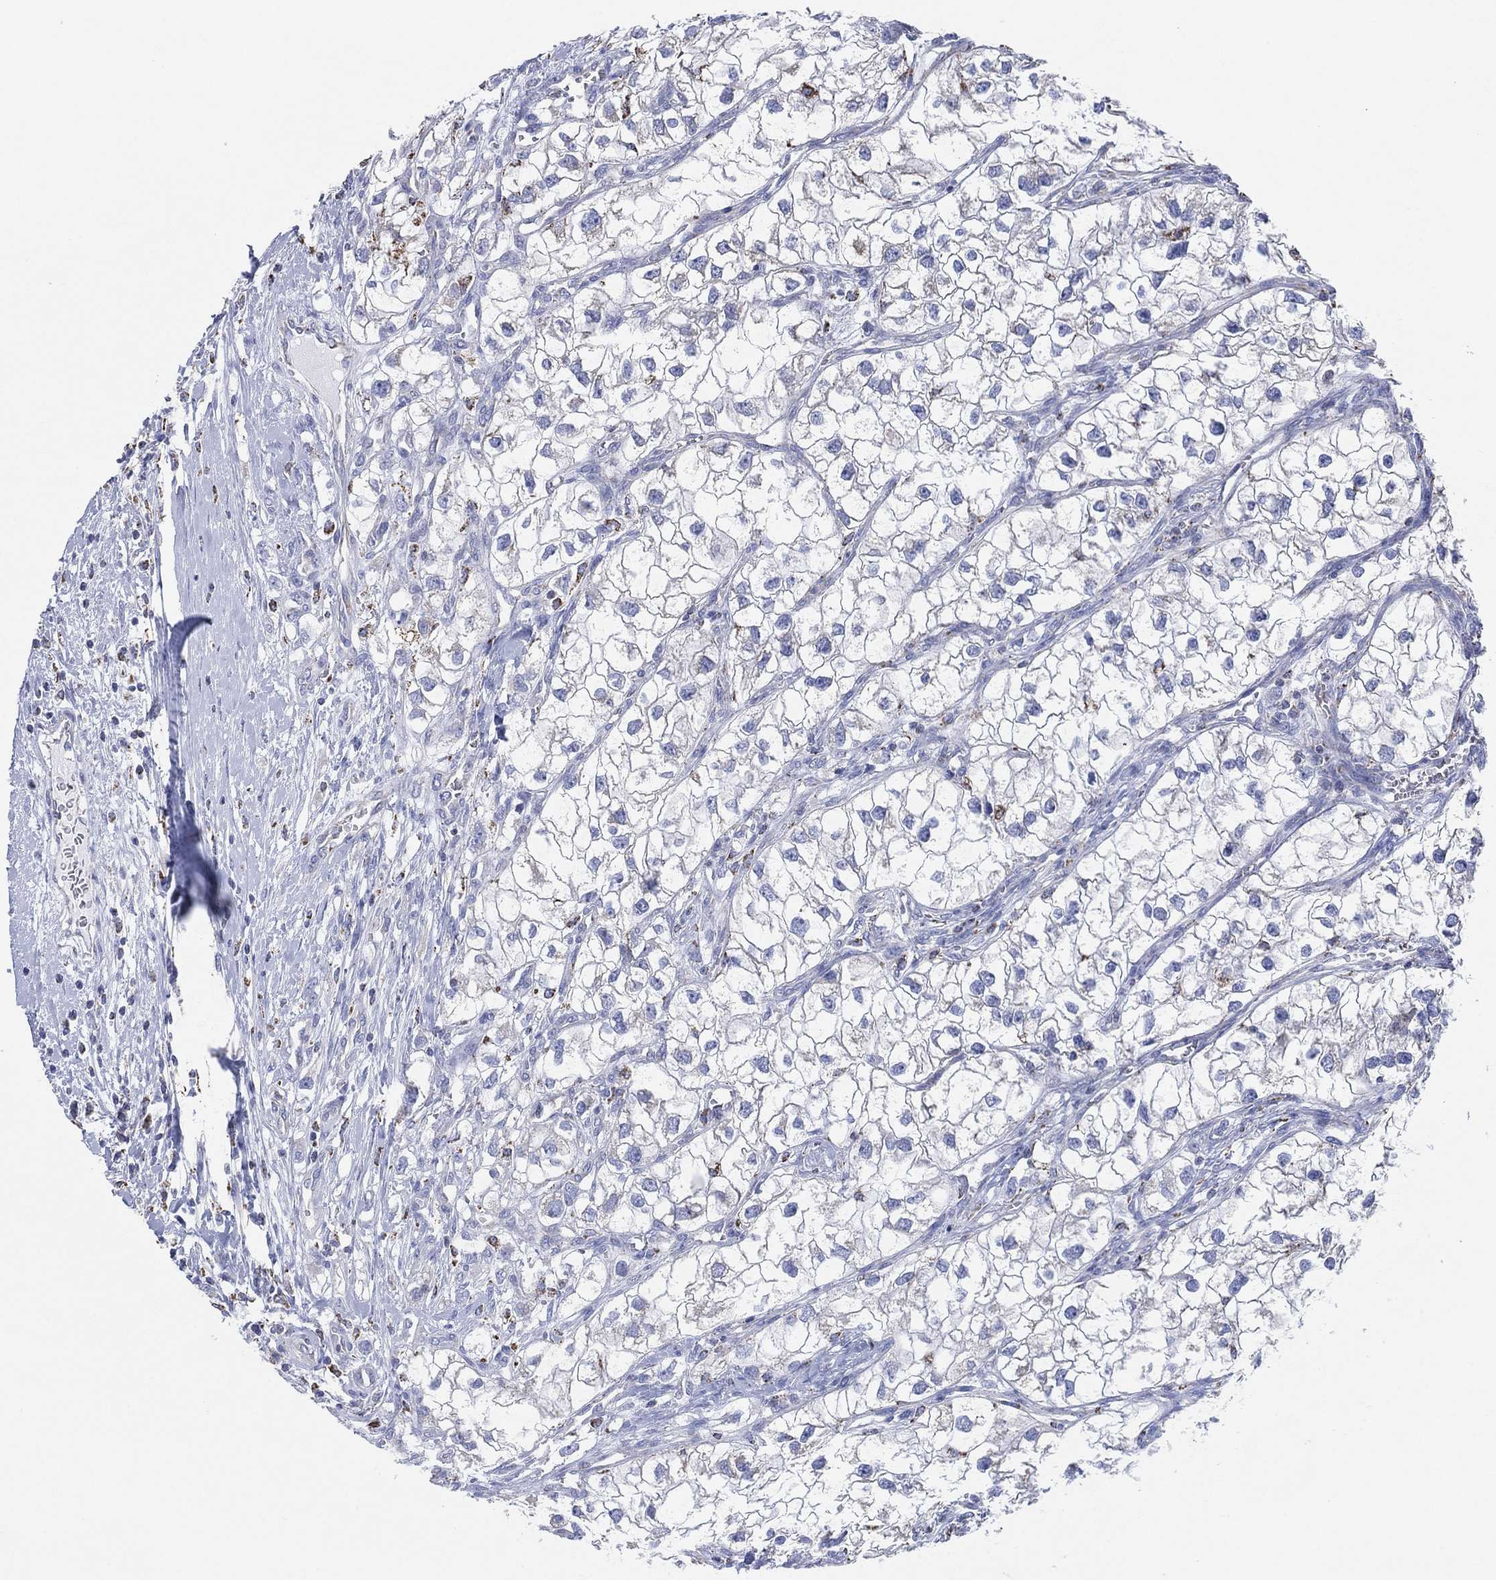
{"staining": {"intensity": "negative", "quantity": "none", "location": "none"}, "tissue": "renal cancer", "cell_type": "Tumor cells", "image_type": "cancer", "snomed": [{"axis": "morphology", "description": "Adenocarcinoma, NOS"}, {"axis": "topography", "description": "Kidney"}], "caption": "Immunohistochemistry histopathology image of human adenocarcinoma (renal) stained for a protein (brown), which exhibits no staining in tumor cells.", "gene": "CFTR", "patient": {"sex": "male", "age": 59}}